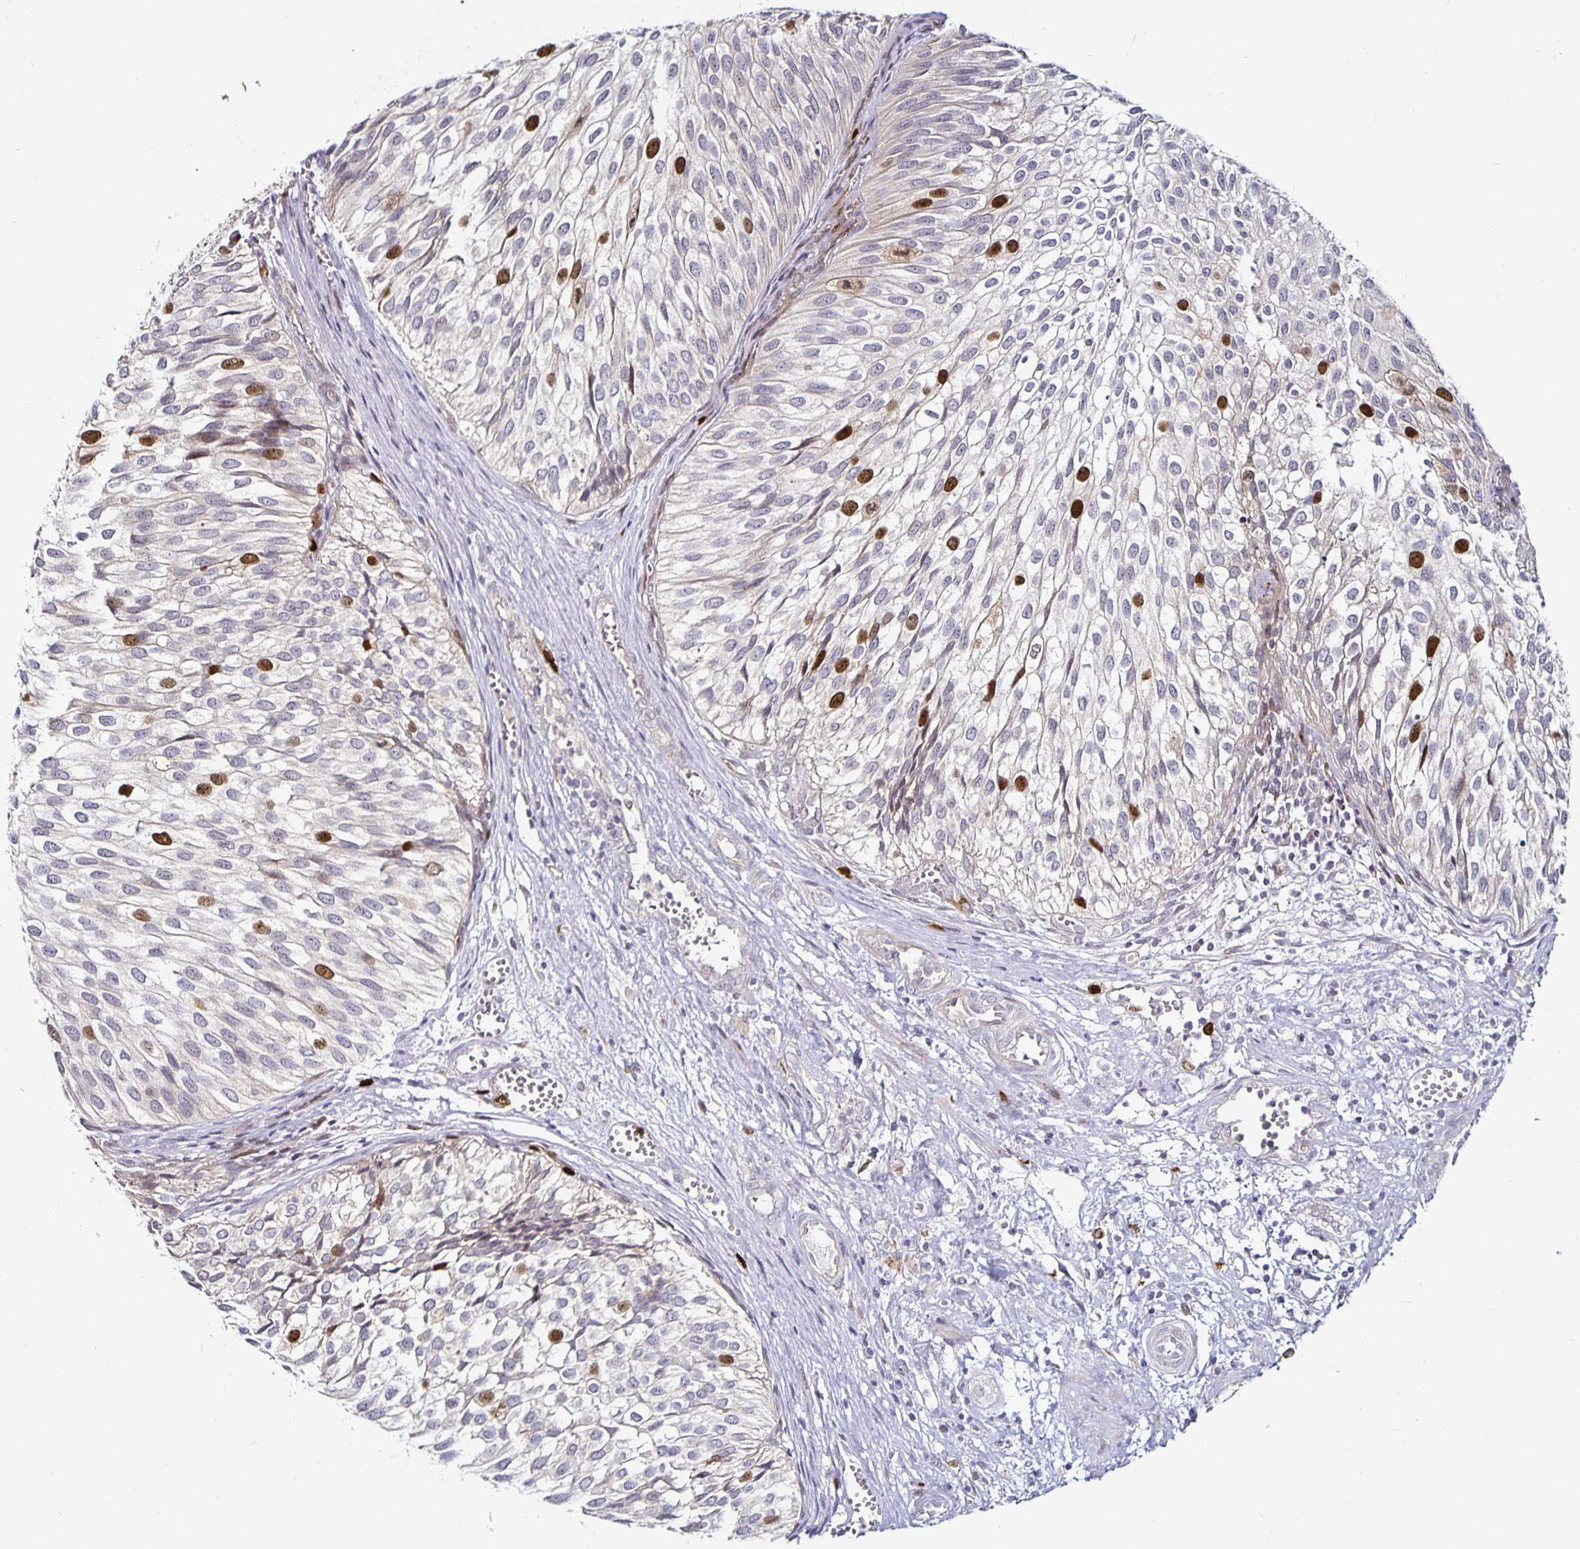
{"staining": {"intensity": "strong", "quantity": "<25%", "location": "nuclear"}, "tissue": "urothelial cancer", "cell_type": "Tumor cells", "image_type": "cancer", "snomed": [{"axis": "morphology", "description": "Urothelial carcinoma, Low grade"}, {"axis": "topography", "description": "Urinary bladder"}], "caption": "This micrograph demonstrates urothelial cancer stained with IHC to label a protein in brown. The nuclear of tumor cells show strong positivity for the protein. Nuclei are counter-stained blue.", "gene": "ANLN", "patient": {"sex": "male", "age": 91}}